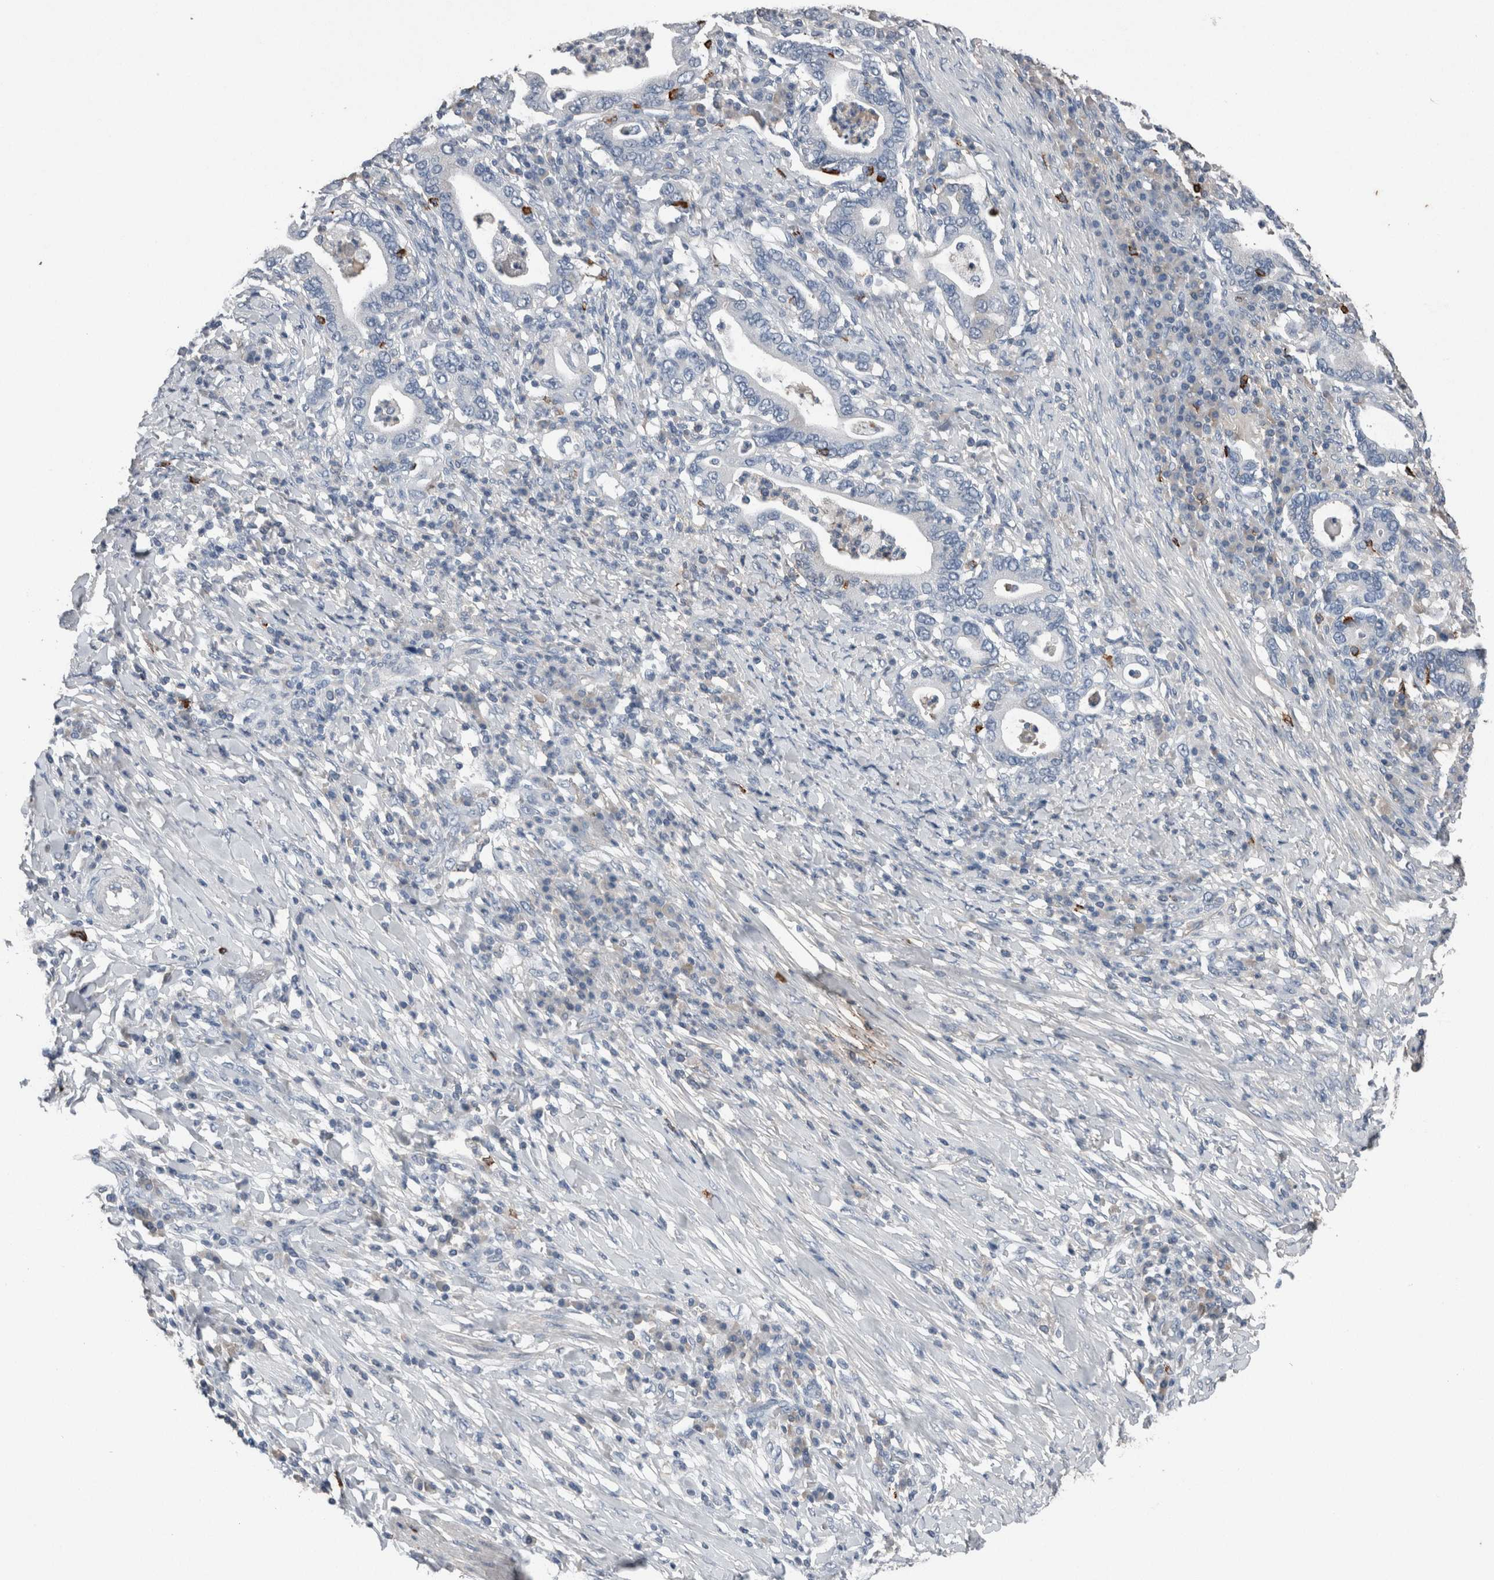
{"staining": {"intensity": "negative", "quantity": "none", "location": "none"}, "tissue": "stomach cancer", "cell_type": "Tumor cells", "image_type": "cancer", "snomed": [{"axis": "morphology", "description": "Normal tissue, NOS"}, {"axis": "morphology", "description": "Adenocarcinoma, NOS"}, {"axis": "topography", "description": "Esophagus"}, {"axis": "topography", "description": "Stomach, upper"}, {"axis": "topography", "description": "Peripheral nerve tissue"}], "caption": "Protein analysis of stomach cancer reveals no significant expression in tumor cells. (Stains: DAB IHC with hematoxylin counter stain, Microscopy: brightfield microscopy at high magnification).", "gene": "CRNN", "patient": {"sex": "male", "age": 62}}